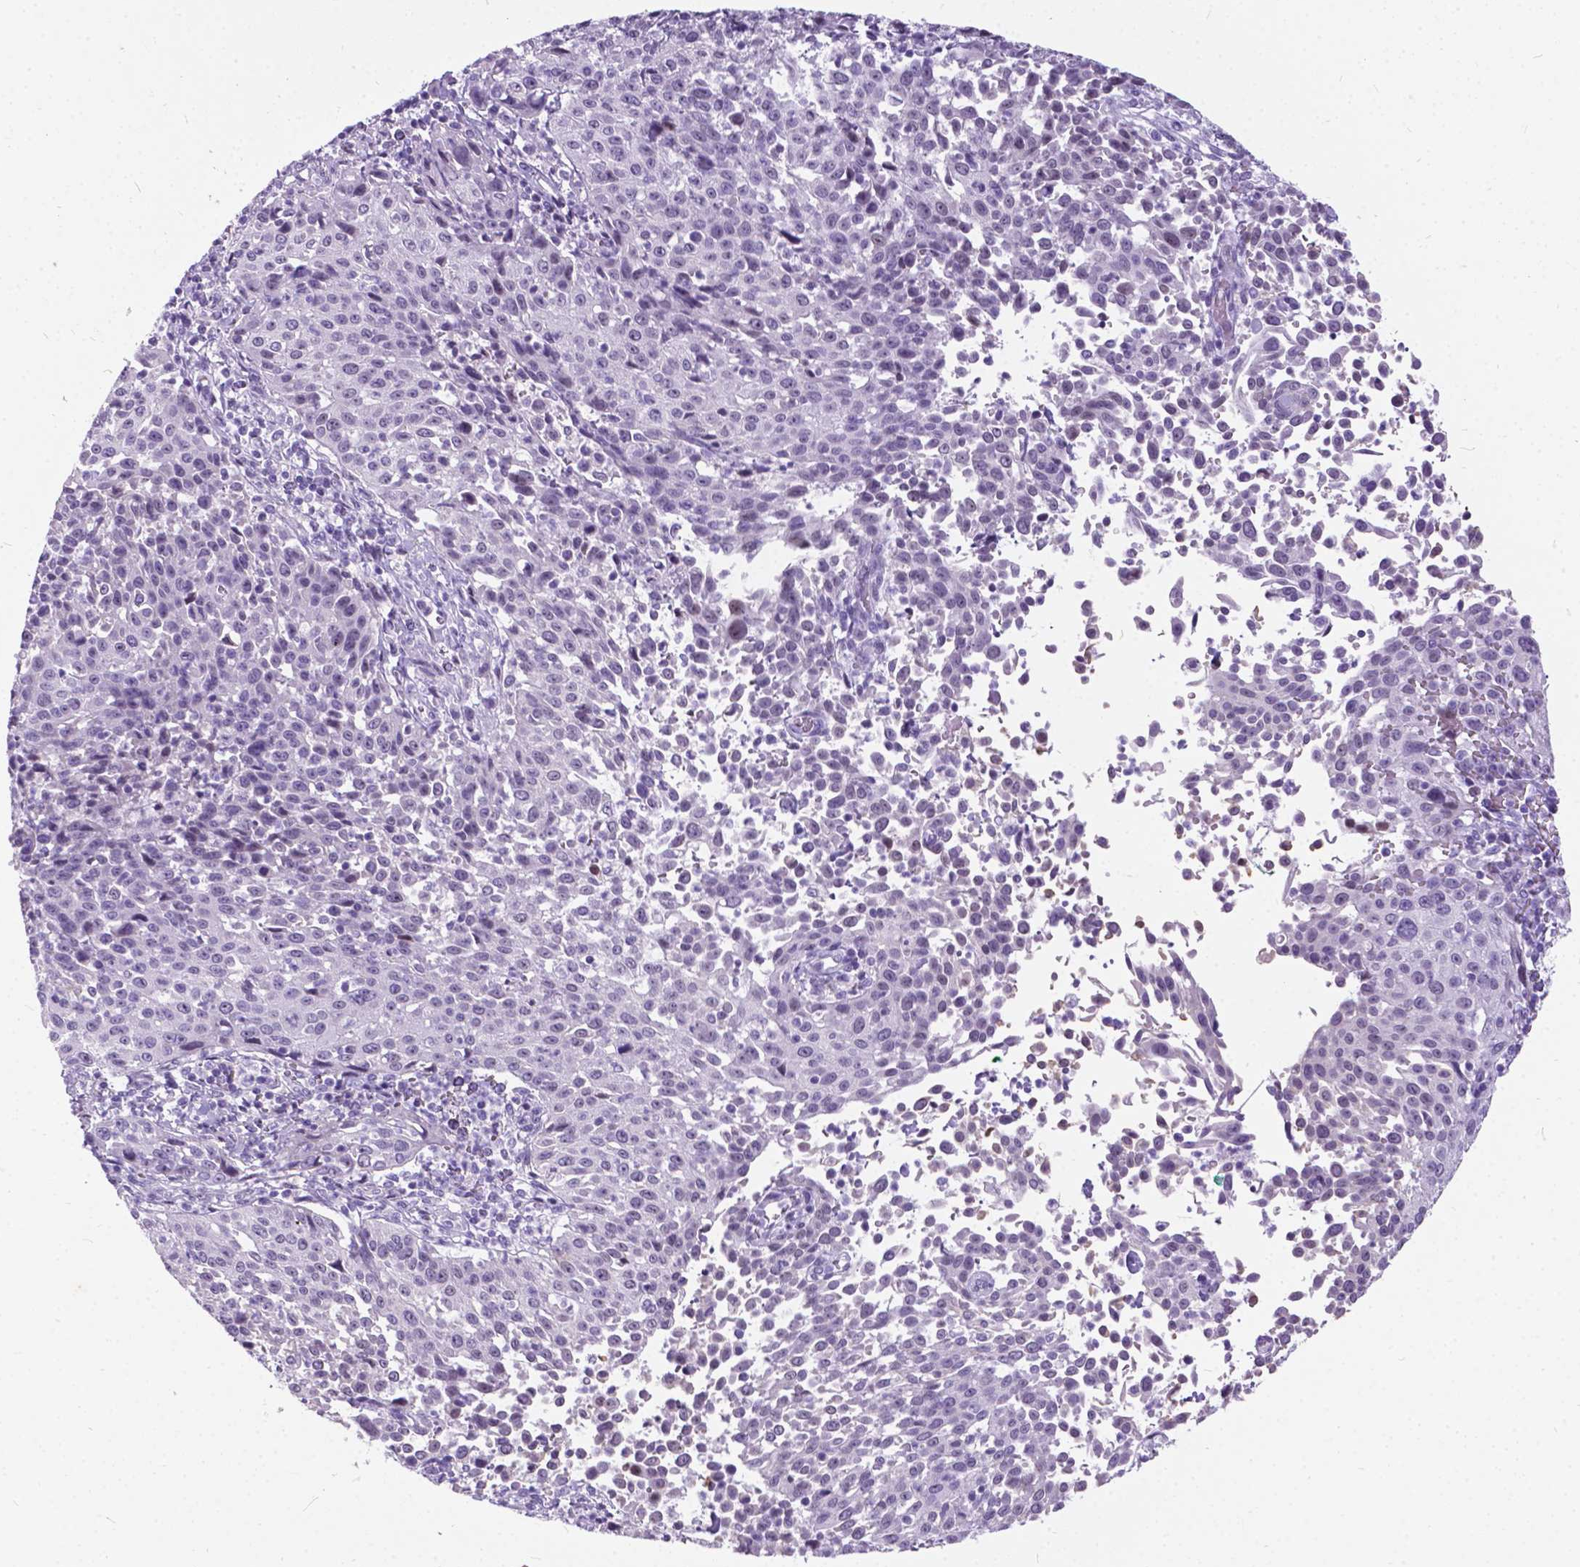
{"staining": {"intensity": "negative", "quantity": "none", "location": "none"}, "tissue": "cervical cancer", "cell_type": "Tumor cells", "image_type": "cancer", "snomed": [{"axis": "morphology", "description": "Squamous cell carcinoma, NOS"}, {"axis": "topography", "description": "Cervix"}], "caption": "Immunohistochemistry (IHC) of human squamous cell carcinoma (cervical) exhibits no positivity in tumor cells. The staining was performed using DAB (3,3'-diaminobenzidine) to visualize the protein expression in brown, while the nuclei were stained in blue with hematoxylin (Magnification: 20x).", "gene": "BSND", "patient": {"sex": "female", "age": 26}}